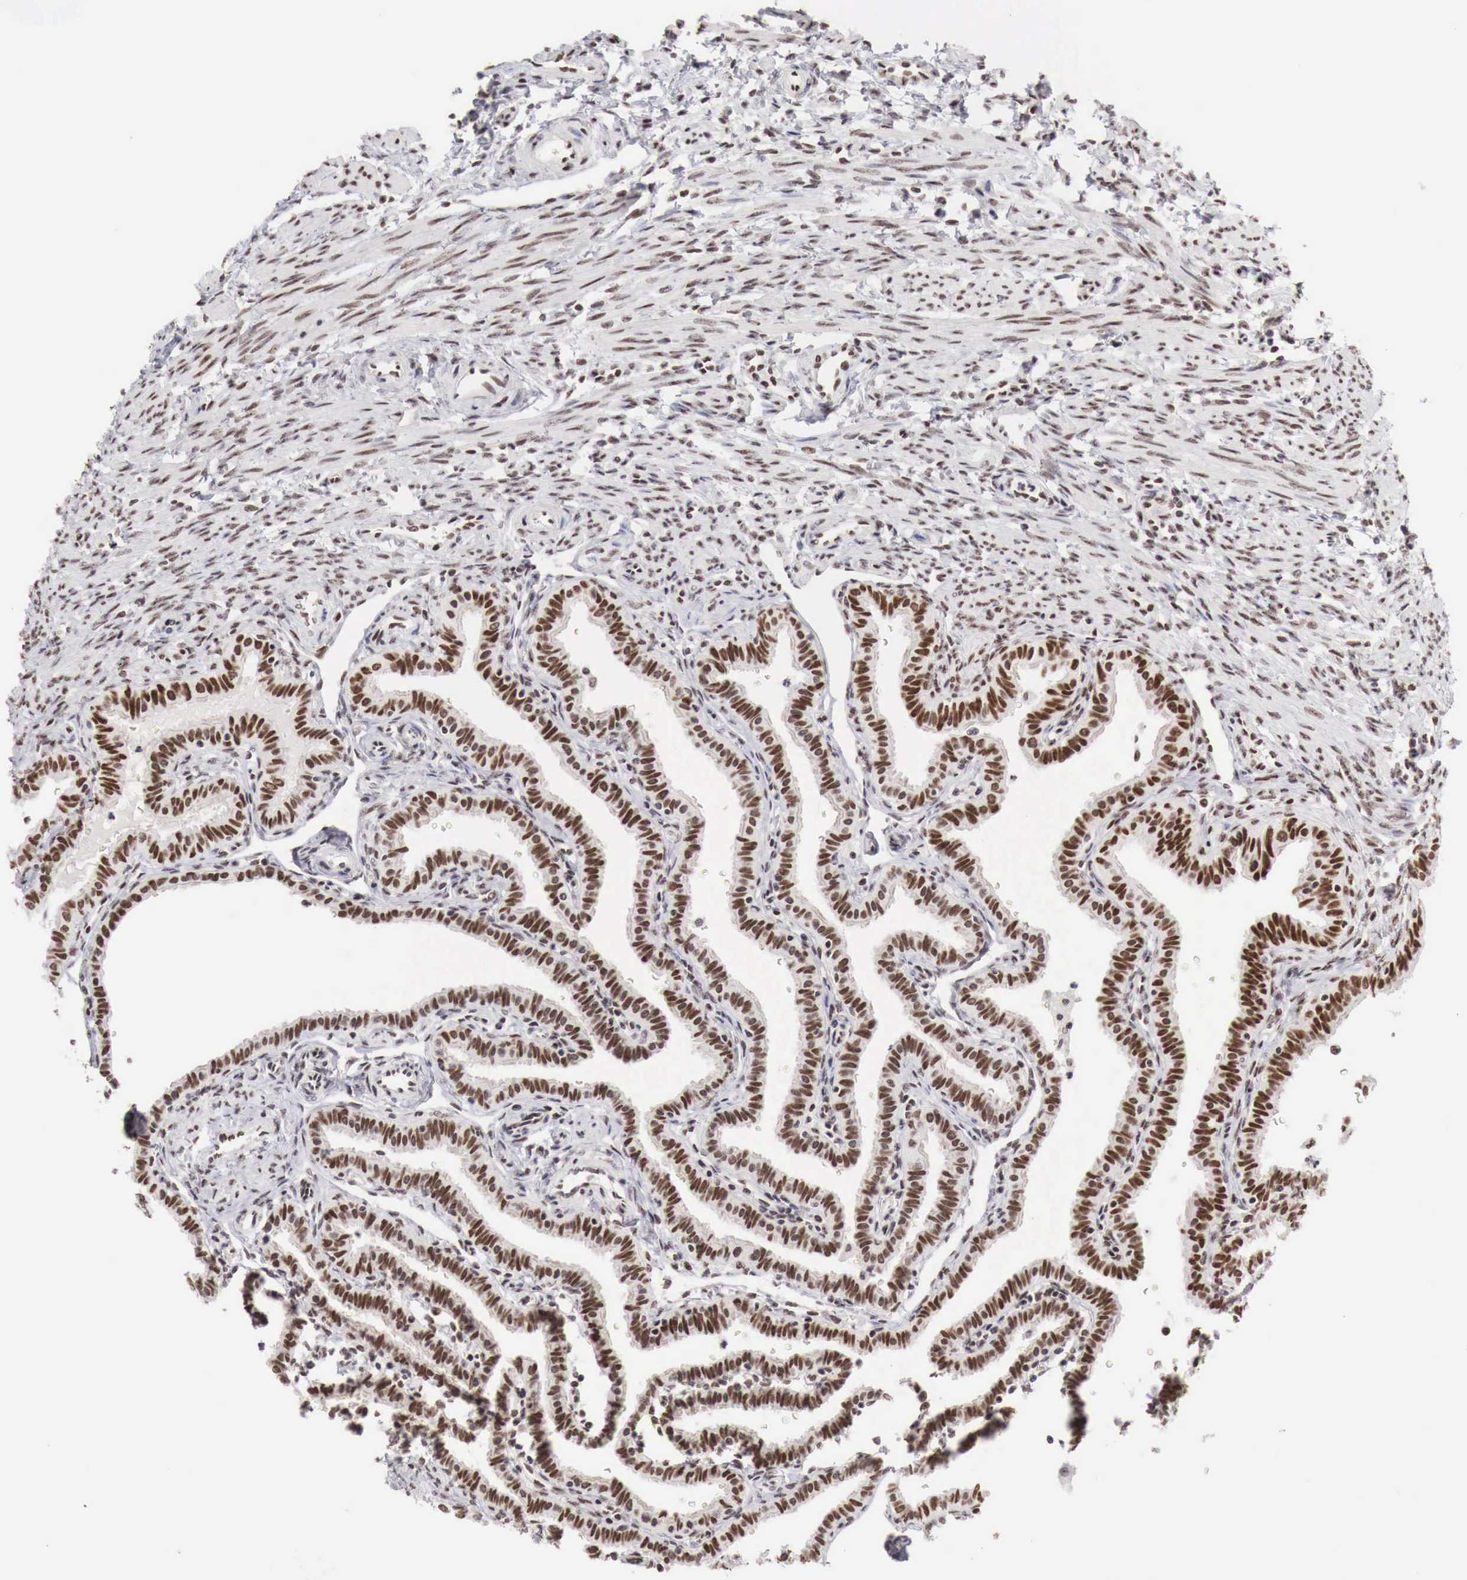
{"staining": {"intensity": "strong", "quantity": ">75%", "location": "nuclear"}, "tissue": "fallopian tube", "cell_type": "Glandular cells", "image_type": "normal", "snomed": [{"axis": "morphology", "description": "Normal tissue, NOS"}, {"axis": "topography", "description": "Fallopian tube"}], "caption": "IHC staining of unremarkable fallopian tube, which reveals high levels of strong nuclear positivity in approximately >75% of glandular cells indicating strong nuclear protein expression. The staining was performed using DAB (3,3'-diaminobenzidine) (brown) for protein detection and nuclei were counterstained in hematoxylin (blue).", "gene": "PHF14", "patient": {"sex": "female", "age": 32}}